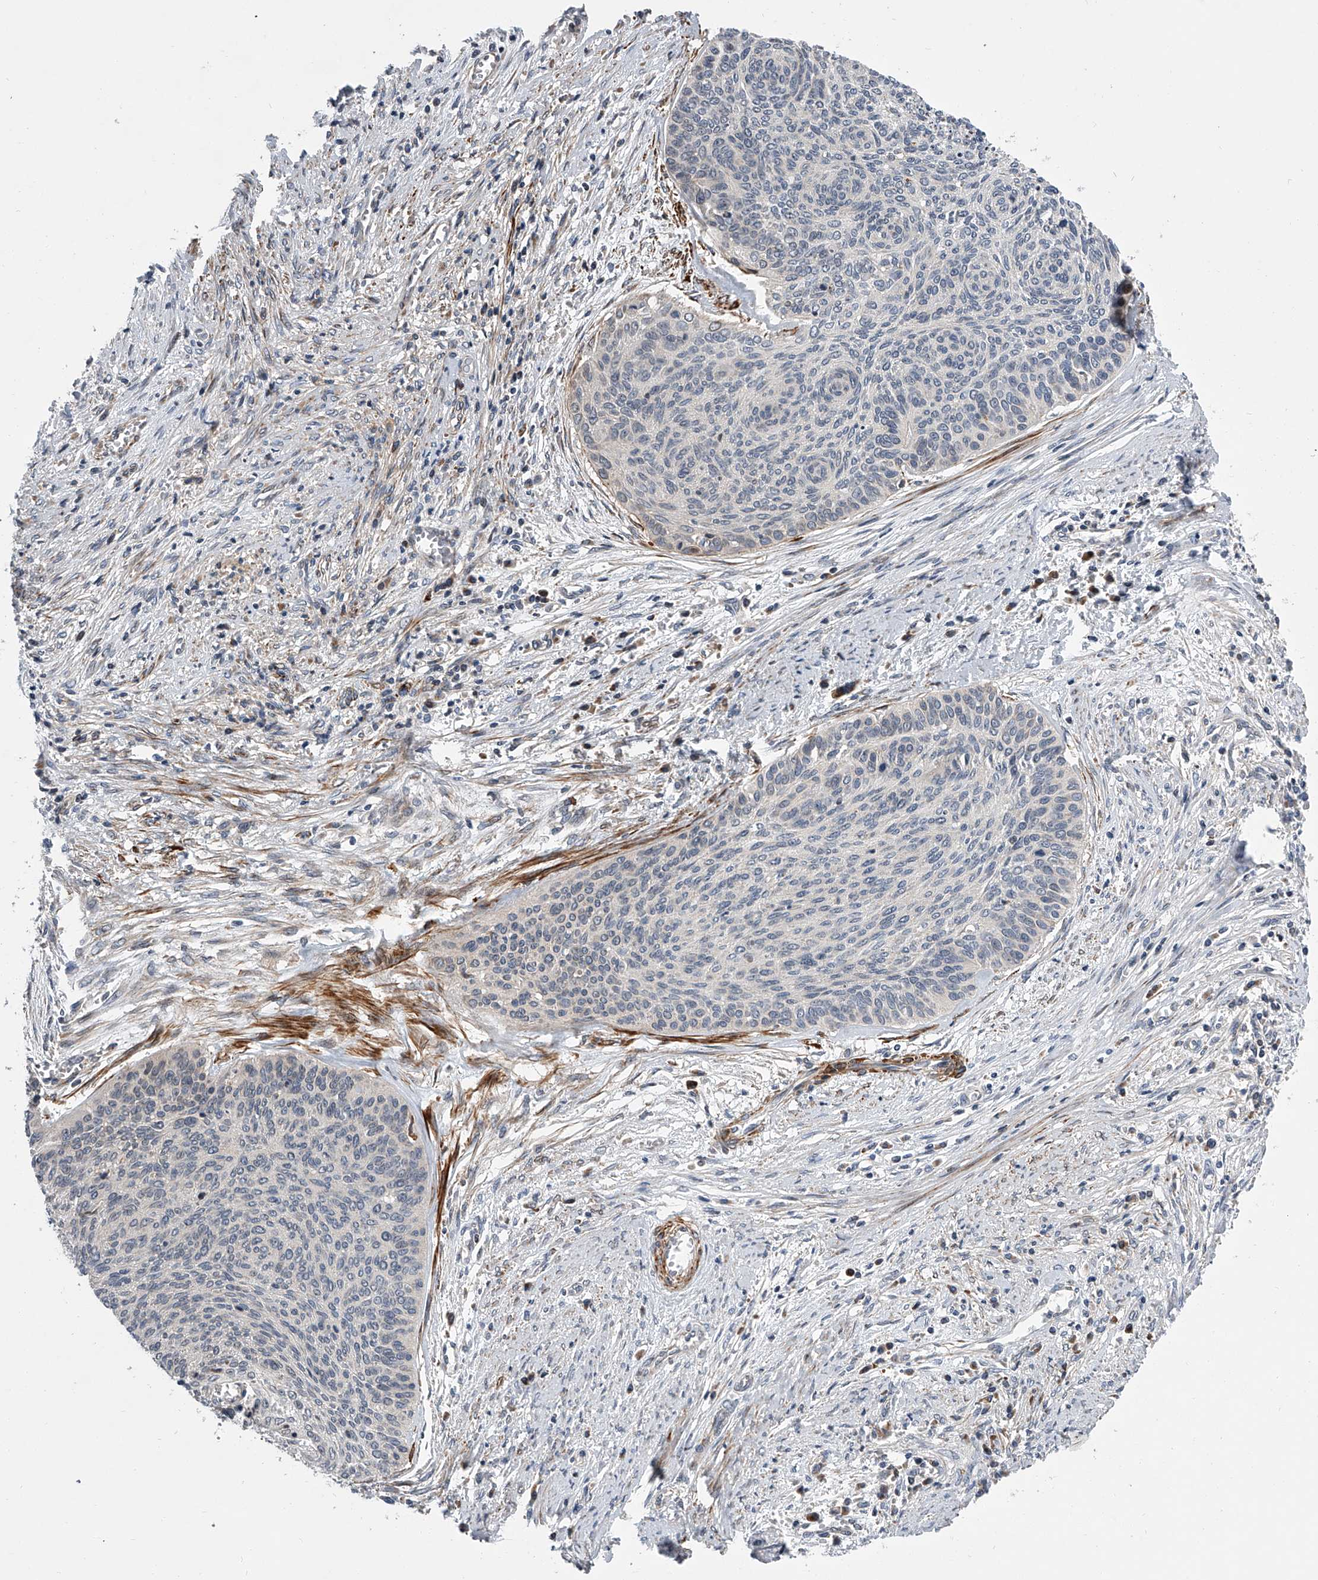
{"staining": {"intensity": "negative", "quantity": "none", "location": "none"}, "tissue": "cervical cancer", "cell_type": "Tumor cells", "image_type": "cancer", "snomed": [{"axis": "morphology", "description": "Squamous cell carcinoma, NOS"}, {"axis": "topography", "description": "Cervix"}], "caption": "Immunohistochemistry (IHC) photomicrograph of human cervical squamous cell carcinoma stained for a protein (brown), which shows no positivity in tumor cells.", "gene": "DLGAP2", "patient": {"sex": "female", "age": 55}}